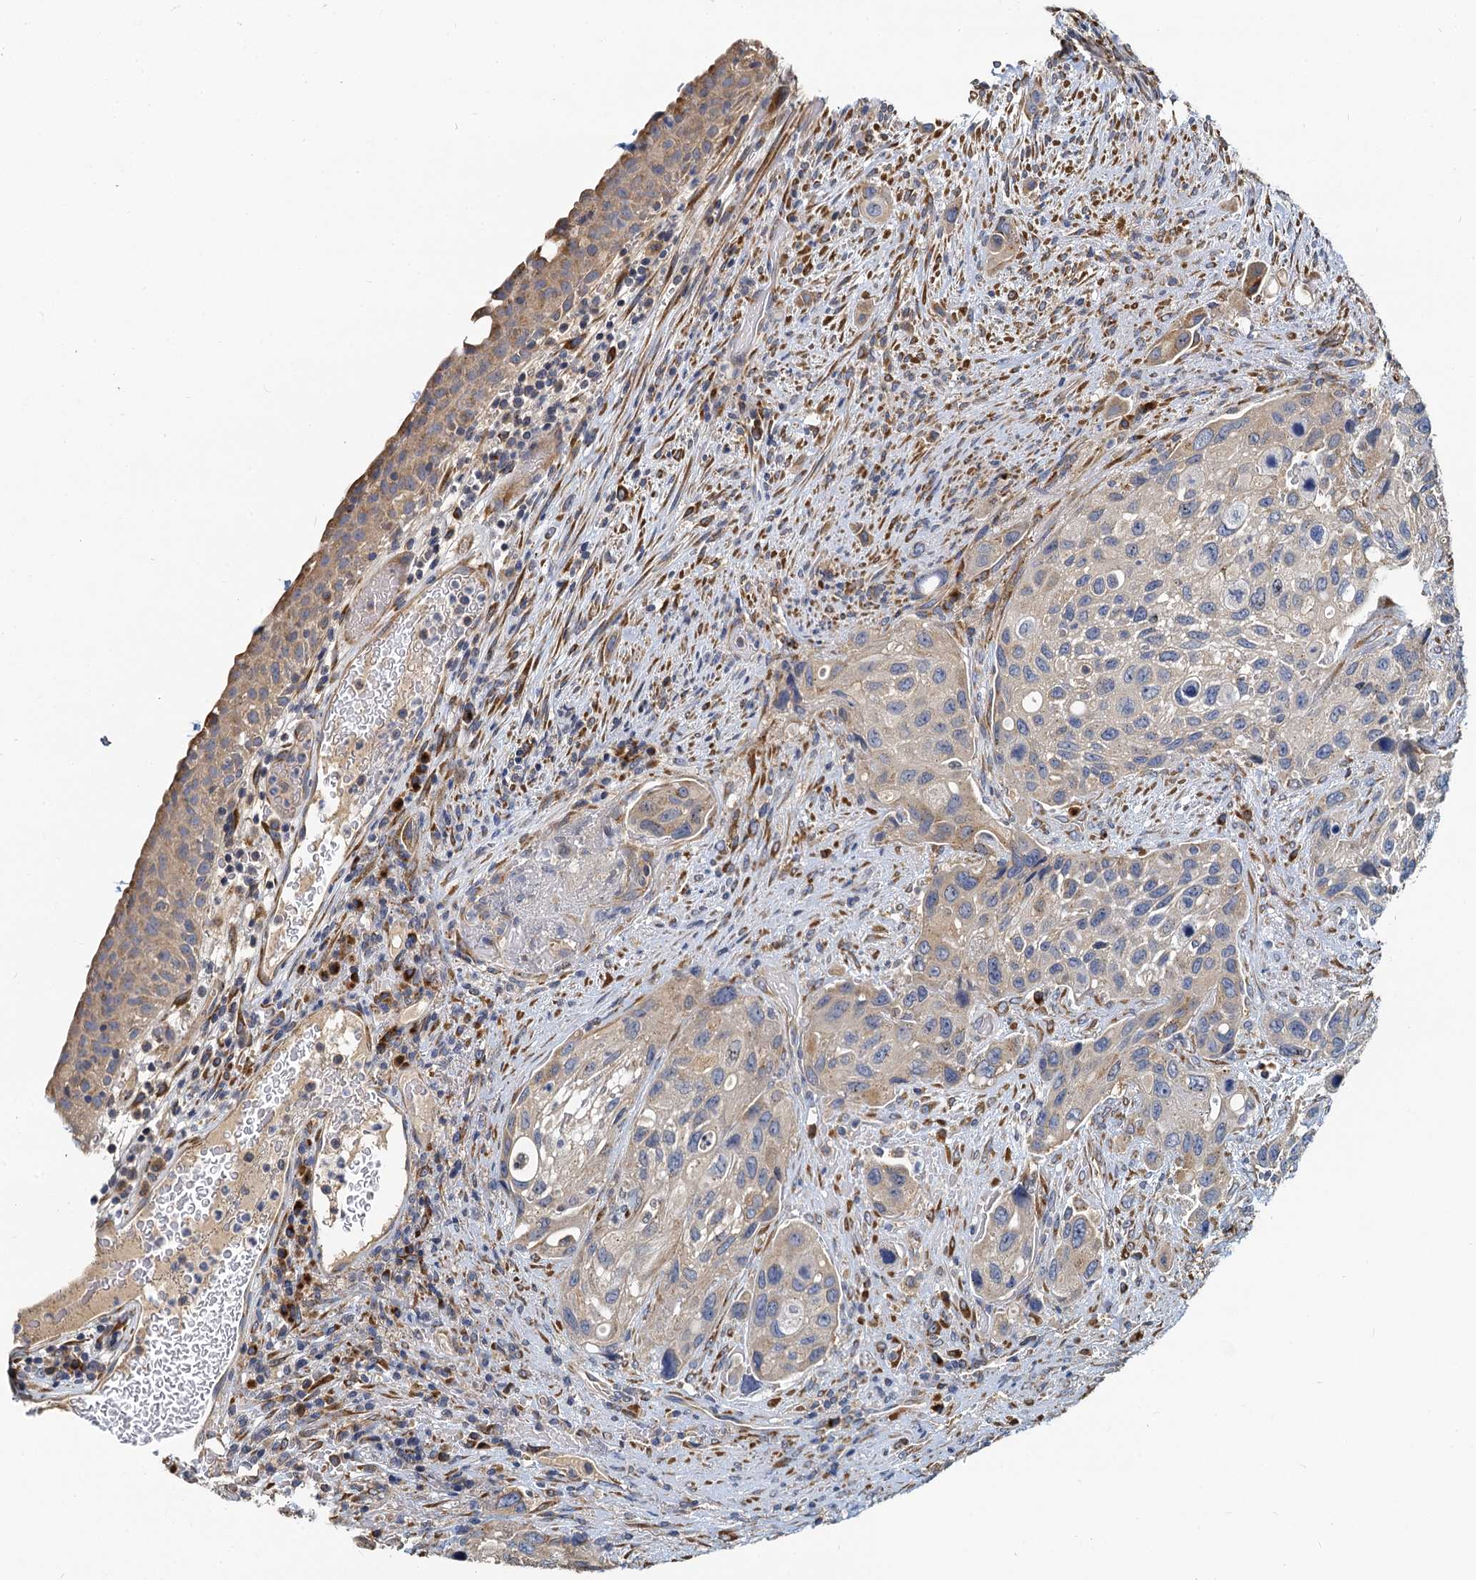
{"staining": {"intensity": "negative", "quantity": "none", "location": "none"}, "tissue": "urothelial cancer", "cell_type": "Tumor cells", "image_type": "cancer", "snomed": [{"axis": "morphology", "description": "Normal tissue, NOS"}, {"axis": "morphology", "description": "Urothelial carcinoma, High grade"}, {"axis": "topography", "description": "Vascular tissue"}, {"axis": "topography", "description": "Urinary bladder"}], "caption": "There is no significant positivity in tumor cells of high-grade urothelial carcinoma.", "gene": "NKAPD1", "patient": {"sex": "female", "age": 56}}